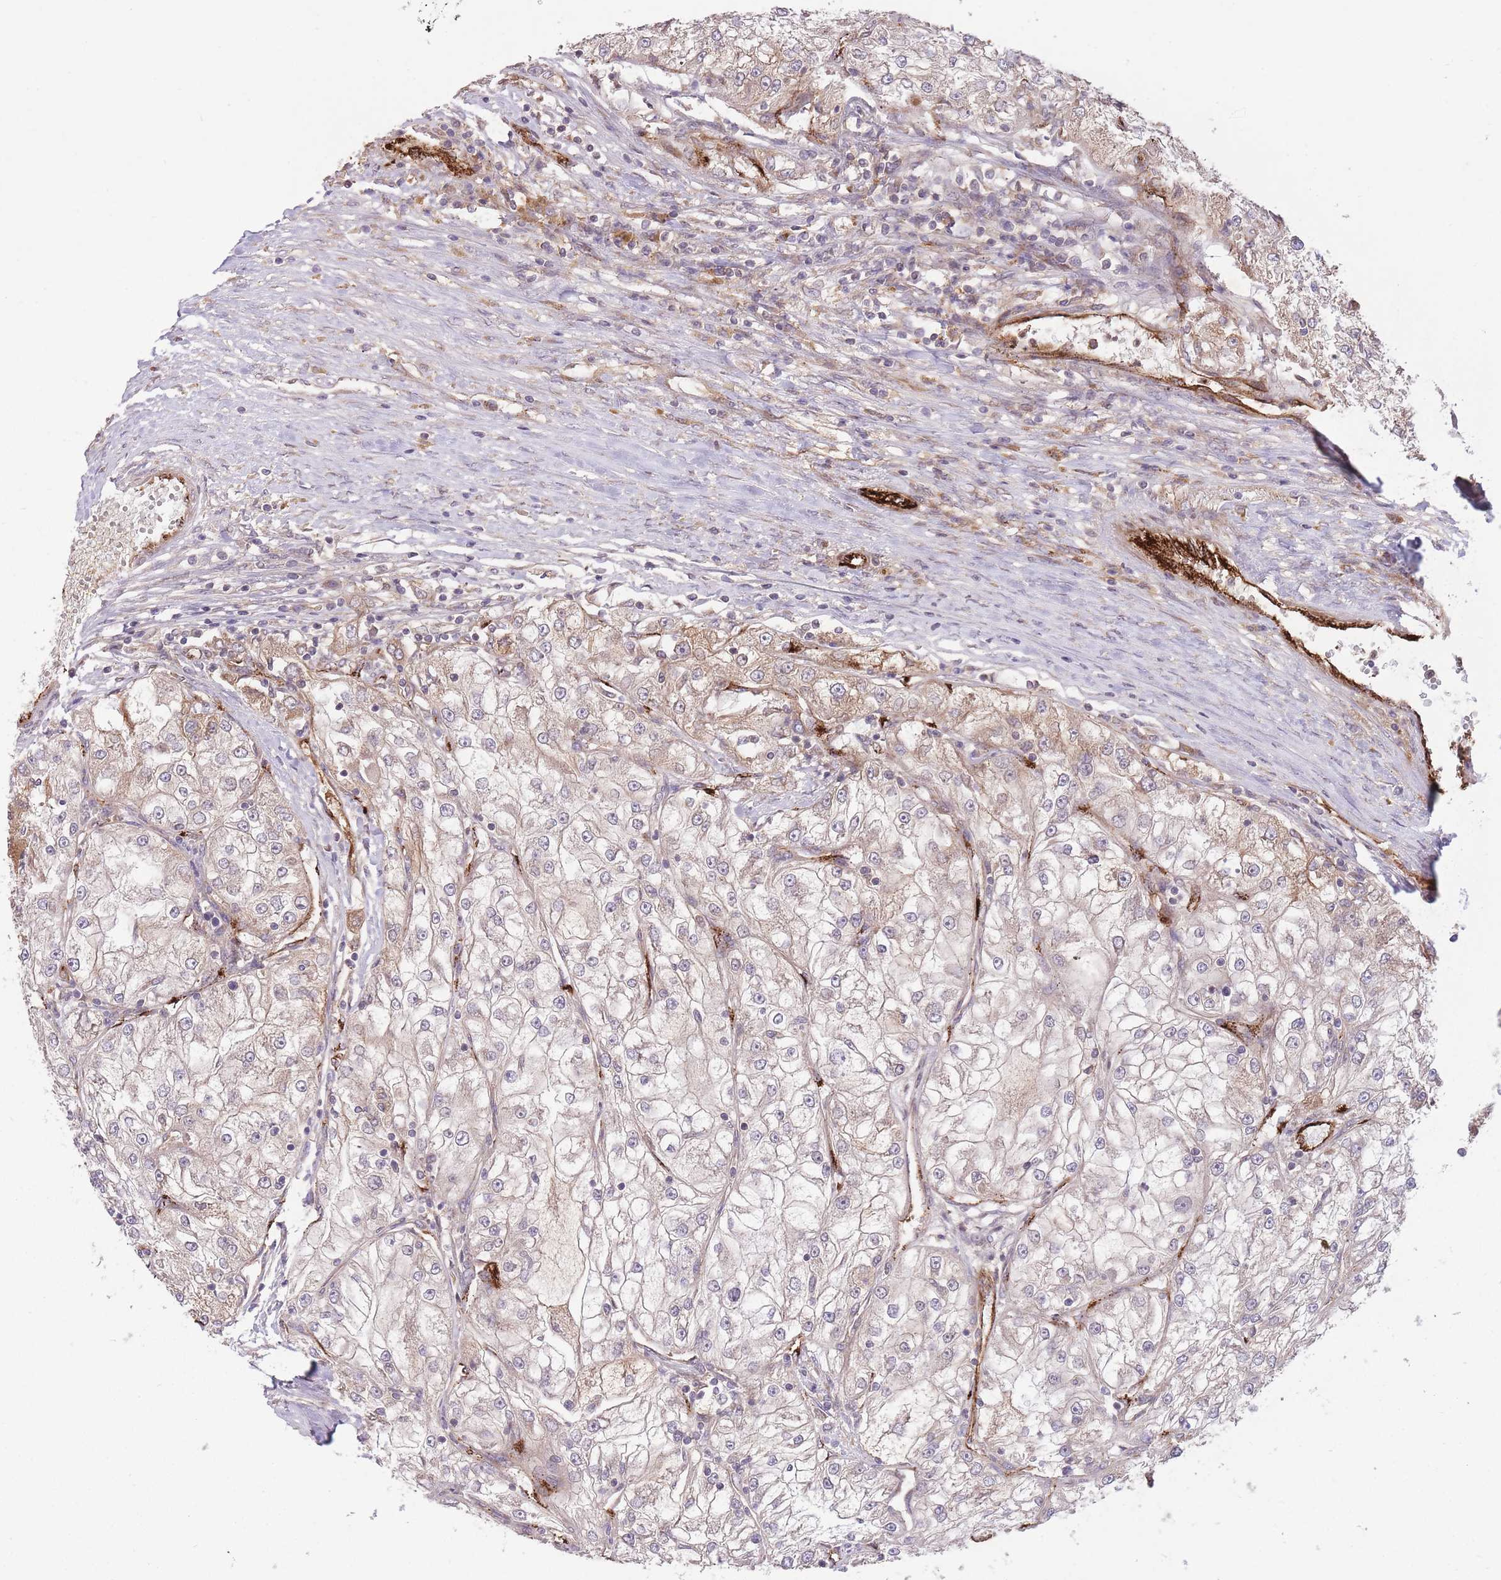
{"staining": {"intensity": "weak", "quantity": "25%-75%", "location": "cytoplasmic/membranous"}, "tissue": "renal cancer", "cell_type": "Tumor cells", "image_type": "cancer", "snomed": [{"axis": "morphology", "description": "Adenocarcinoma, NOS"}, {"axis": "topography", "description": "Kidney"}], "caption": "Tumor cells demonstrate low levels of weak cytoplasmic/membranous positivity in about 25%-75% of cells in renal adenocarcinoma. (DAB IHC with brightfield microscopy, high magnification).", "gene": "CISH", "patient": {"sex": "female", "age": 72}}